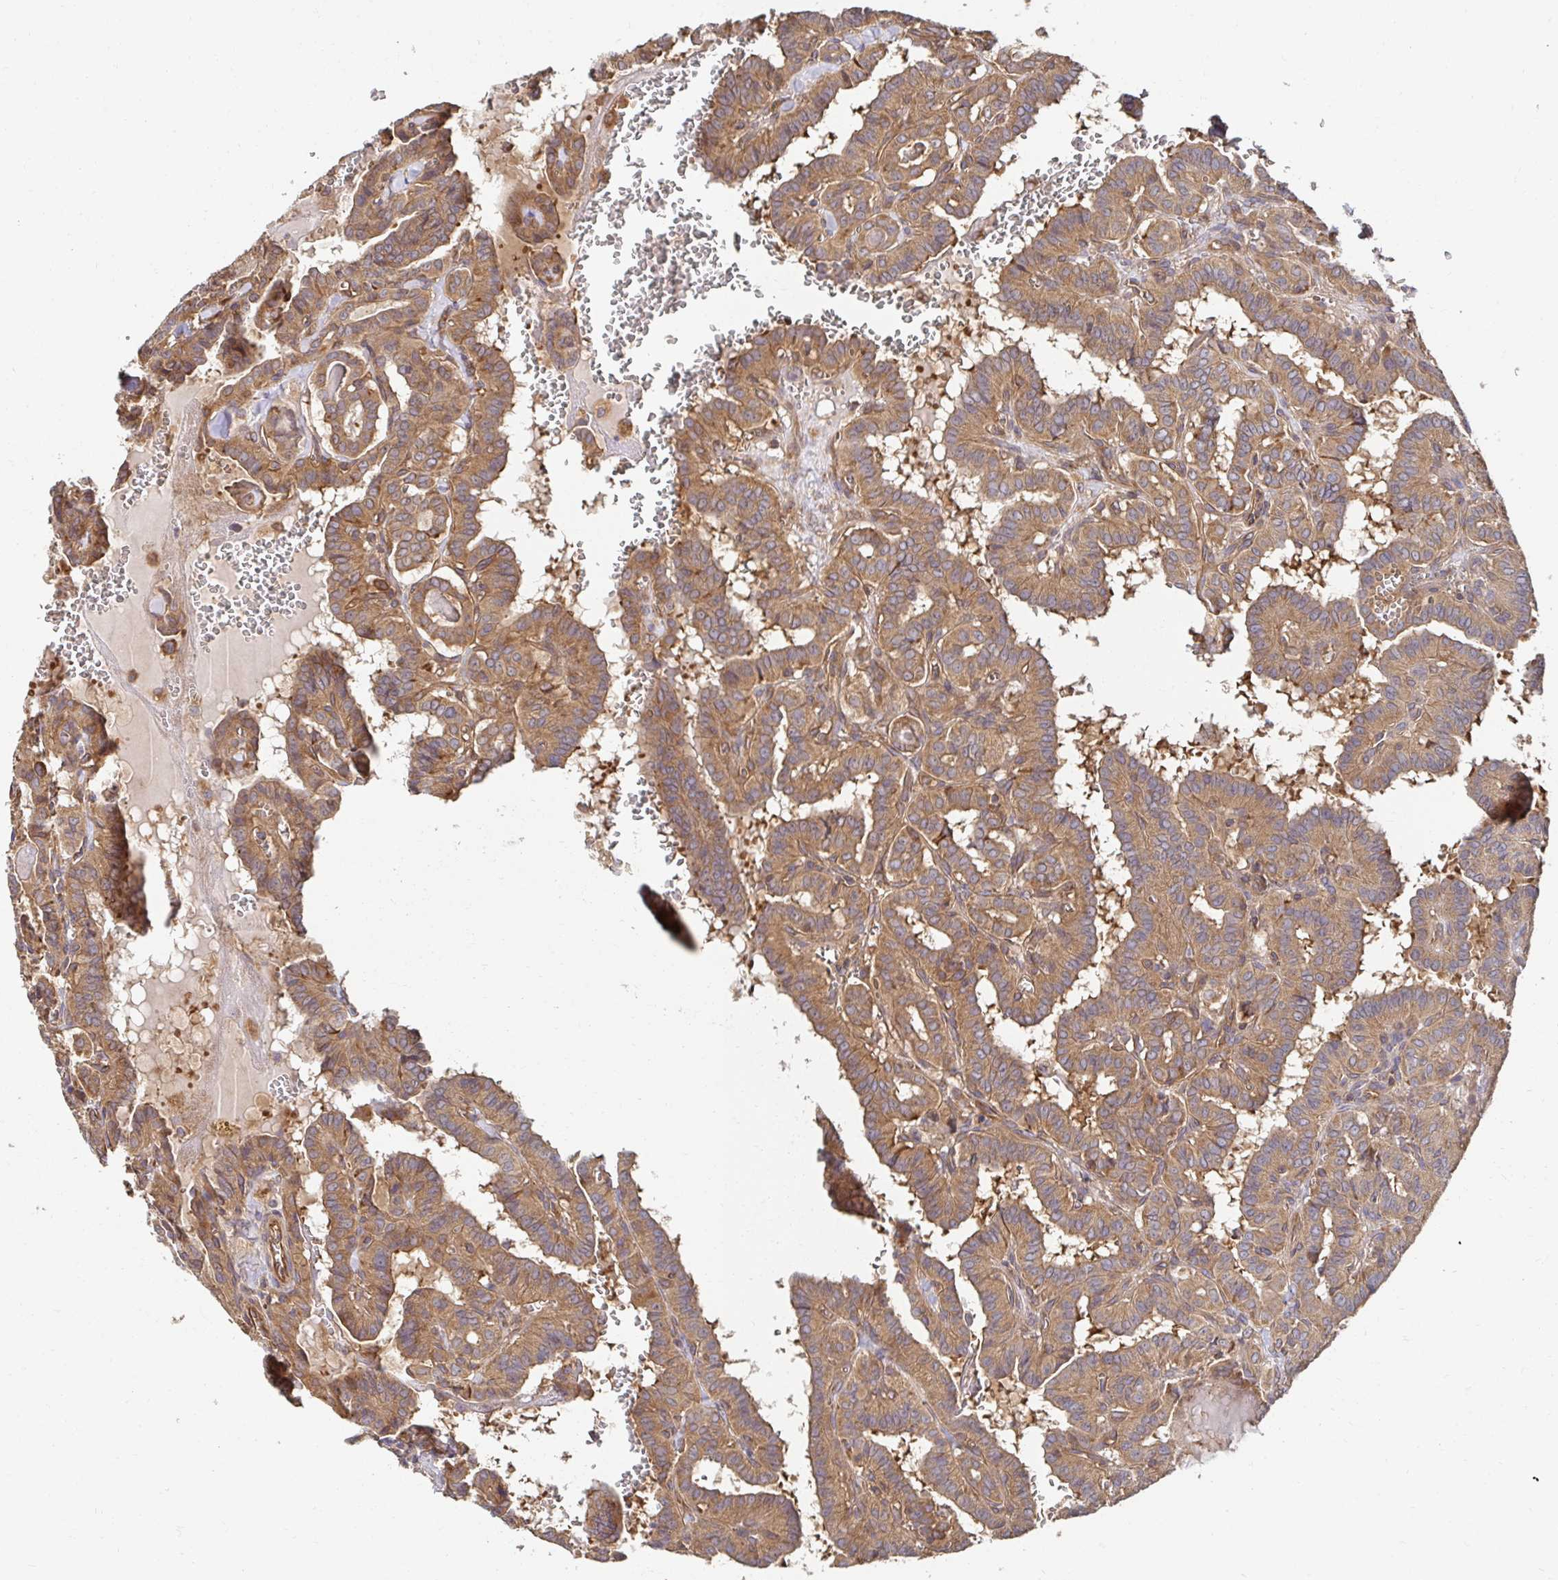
{"staining": {"intensity": "moderate", "quantity": ">75%", "location": "cytoplasmic/membranous"}, "tissue": "thyroid cancer", "cell_type": "Tumor cells", "image_type": "cancer", "snomed": [{"axis": "morphology", "description": "Papillary adenocarcinoma, NOS"}, {"axis": "topography", "description": "Thyroid gland"}], "caption": "Thyroid cancer (papillary adenocarcinoma) tissue displays moderate cytoplasmic/membranous staining in about >75% of tumor cells, visualized by immunohistochemistry.", "gene": "APBB1", "patient": {"sex": "female", "age": 21}}